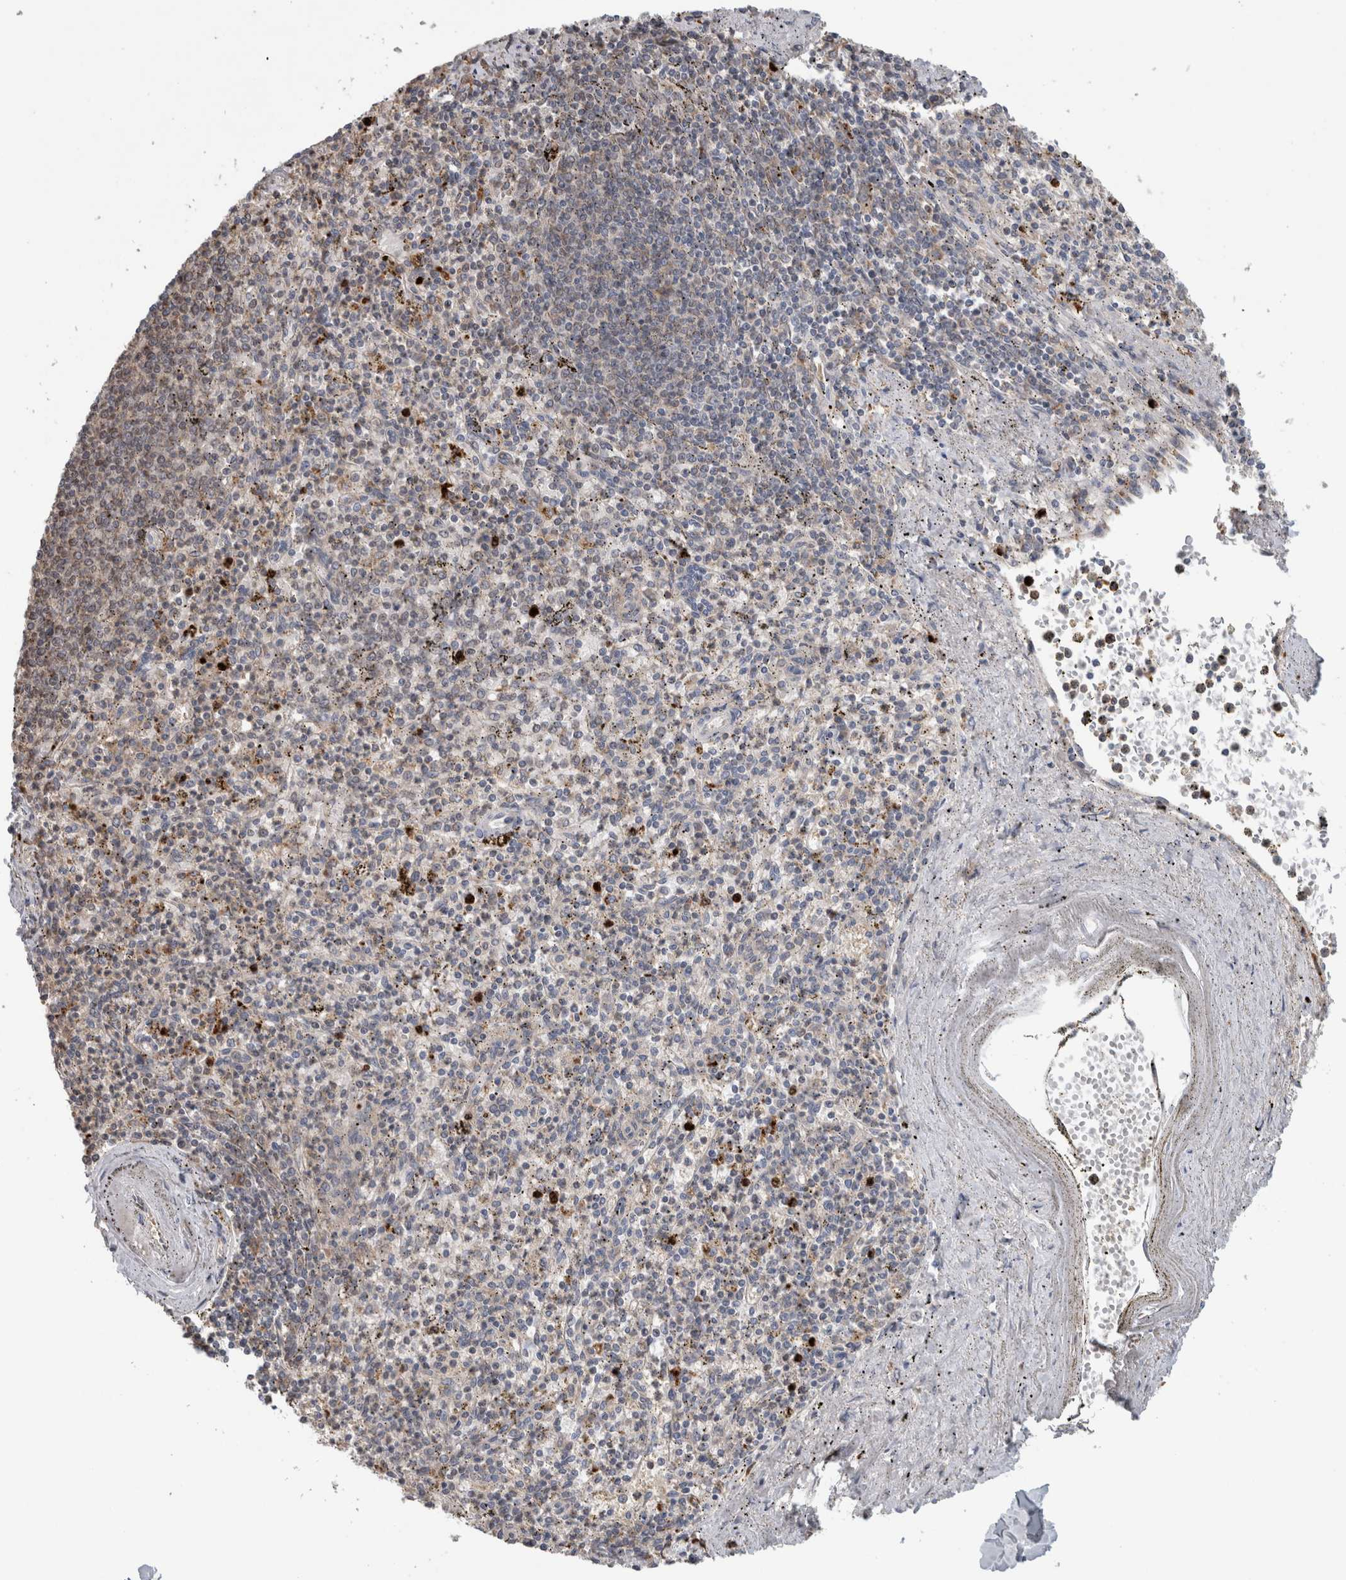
{"staining": {"intensity": "weak", "quantity": "<25%", "location": "cytoplasmic/membranous"}, "tissue": "spleen", "cell_type": "Cells in red pulp", "image_type": "normal", "snomed": [{"axis": "morphology", "description": "Normal tissue, NOS"}, {"axis": "topography", "description": "Spleen"}], "caption": "An immunohistochemistry (IHC) micrograph of unremarkable spleen is shown. There is no staining in cells in red pulp of spleen.", "gene": "TARBP1", "patient": {"sex": "male", "age": 72}}